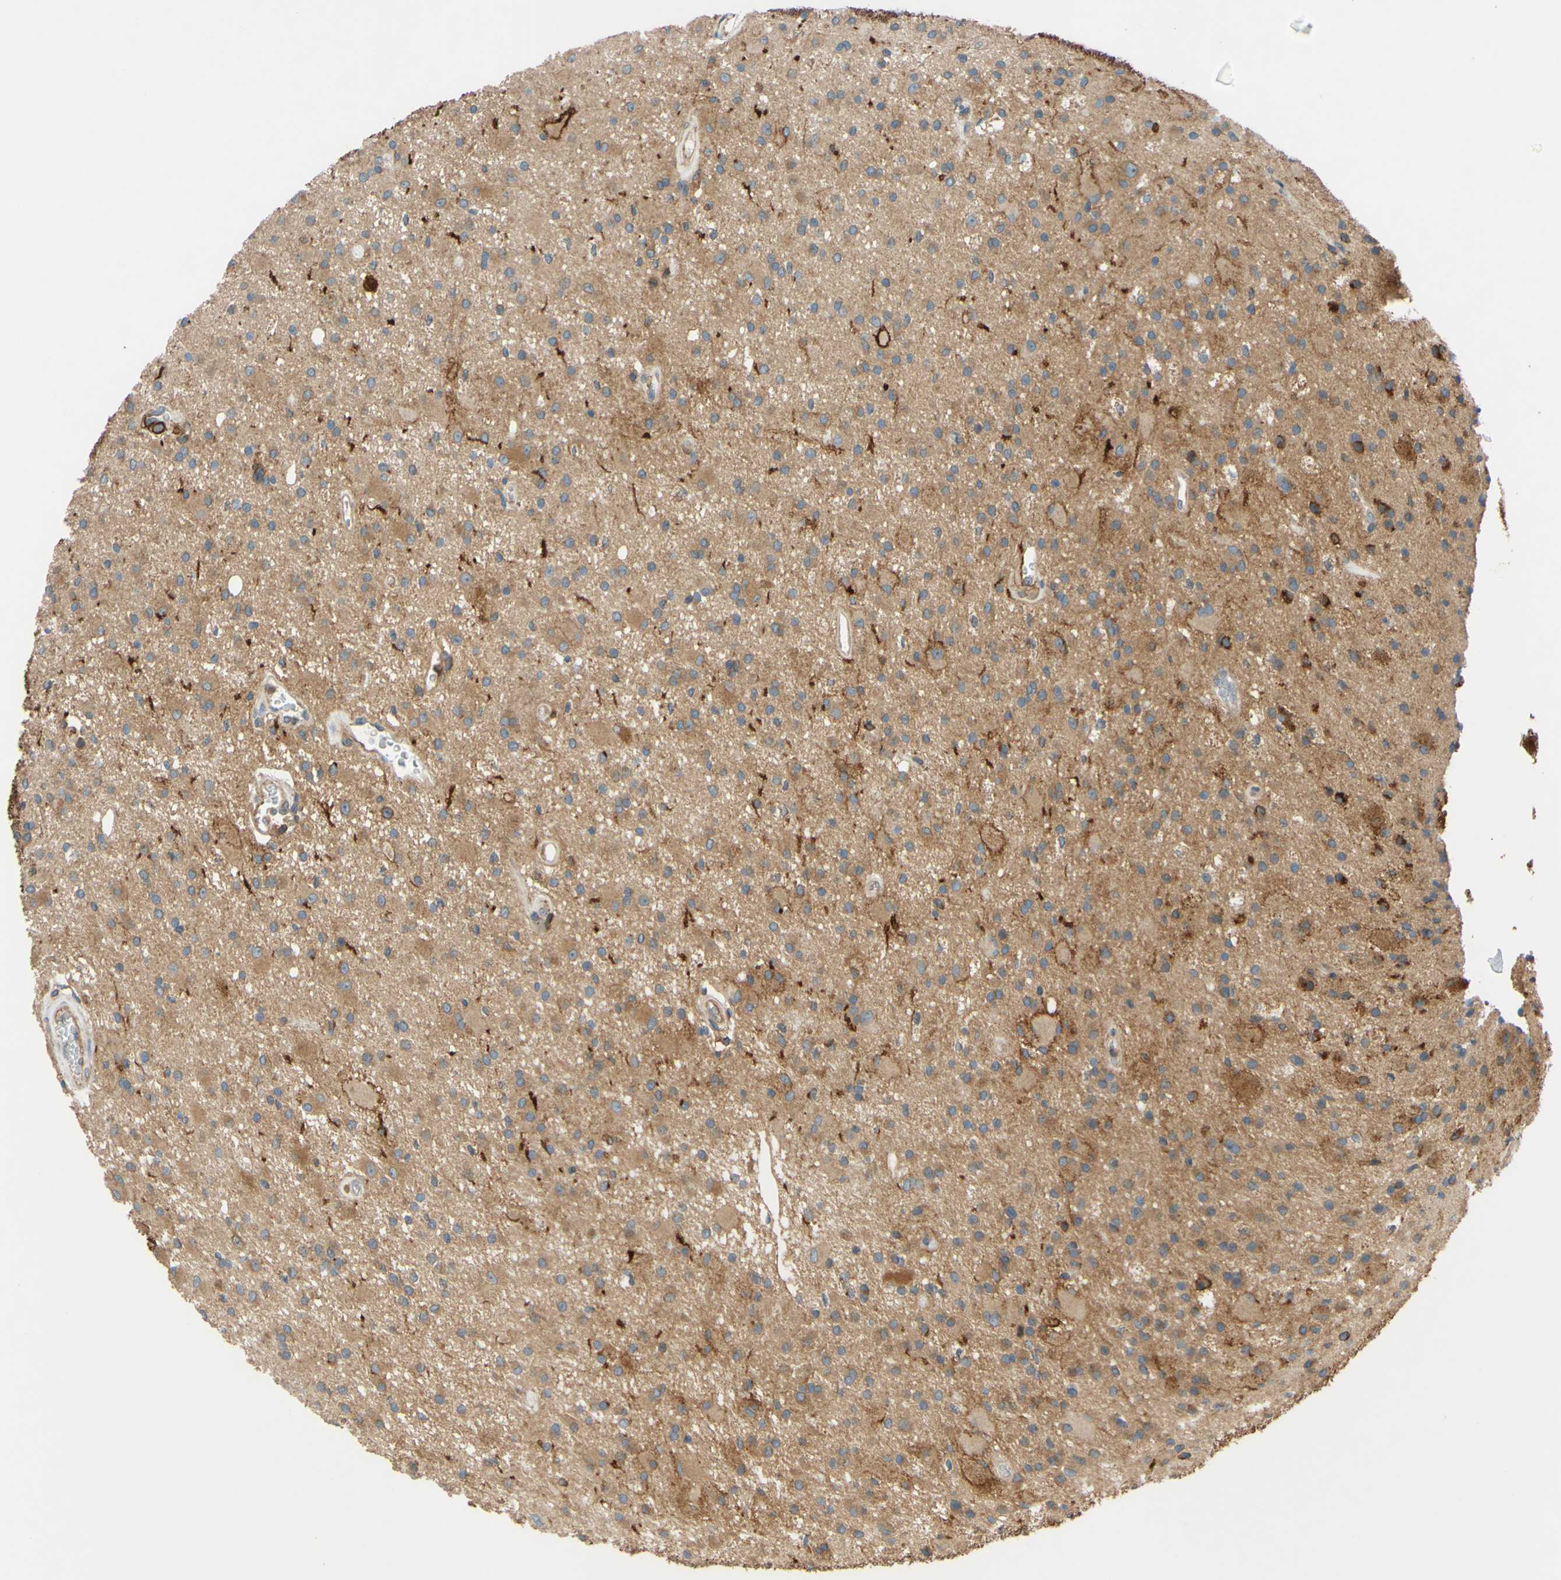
{"staining": {"intensity": "weak", "quantity": ">75%", "location": "cytoplasmic/membranous"}, "tissue": "glioma", "cell_type": "Tumor cells", "image_type": "cancer", "snomed": [{"axis": "morphology", "description": "Glioma, malignant, Low grade"}, {"axis": "topography", "description": "Brain"}], "caption": "The micrograph exhibits a brown stain indicating the presence of a protein in the cytoplasmic/membranous of tumor cells in malignant glioma (low-grade). The staining was performed using DAB, with brown indicating positive protein expression. Nuclei are stained blue with hematoxylin.", "gene": "POR", "patient": {"sex": "male", "age": 58}}